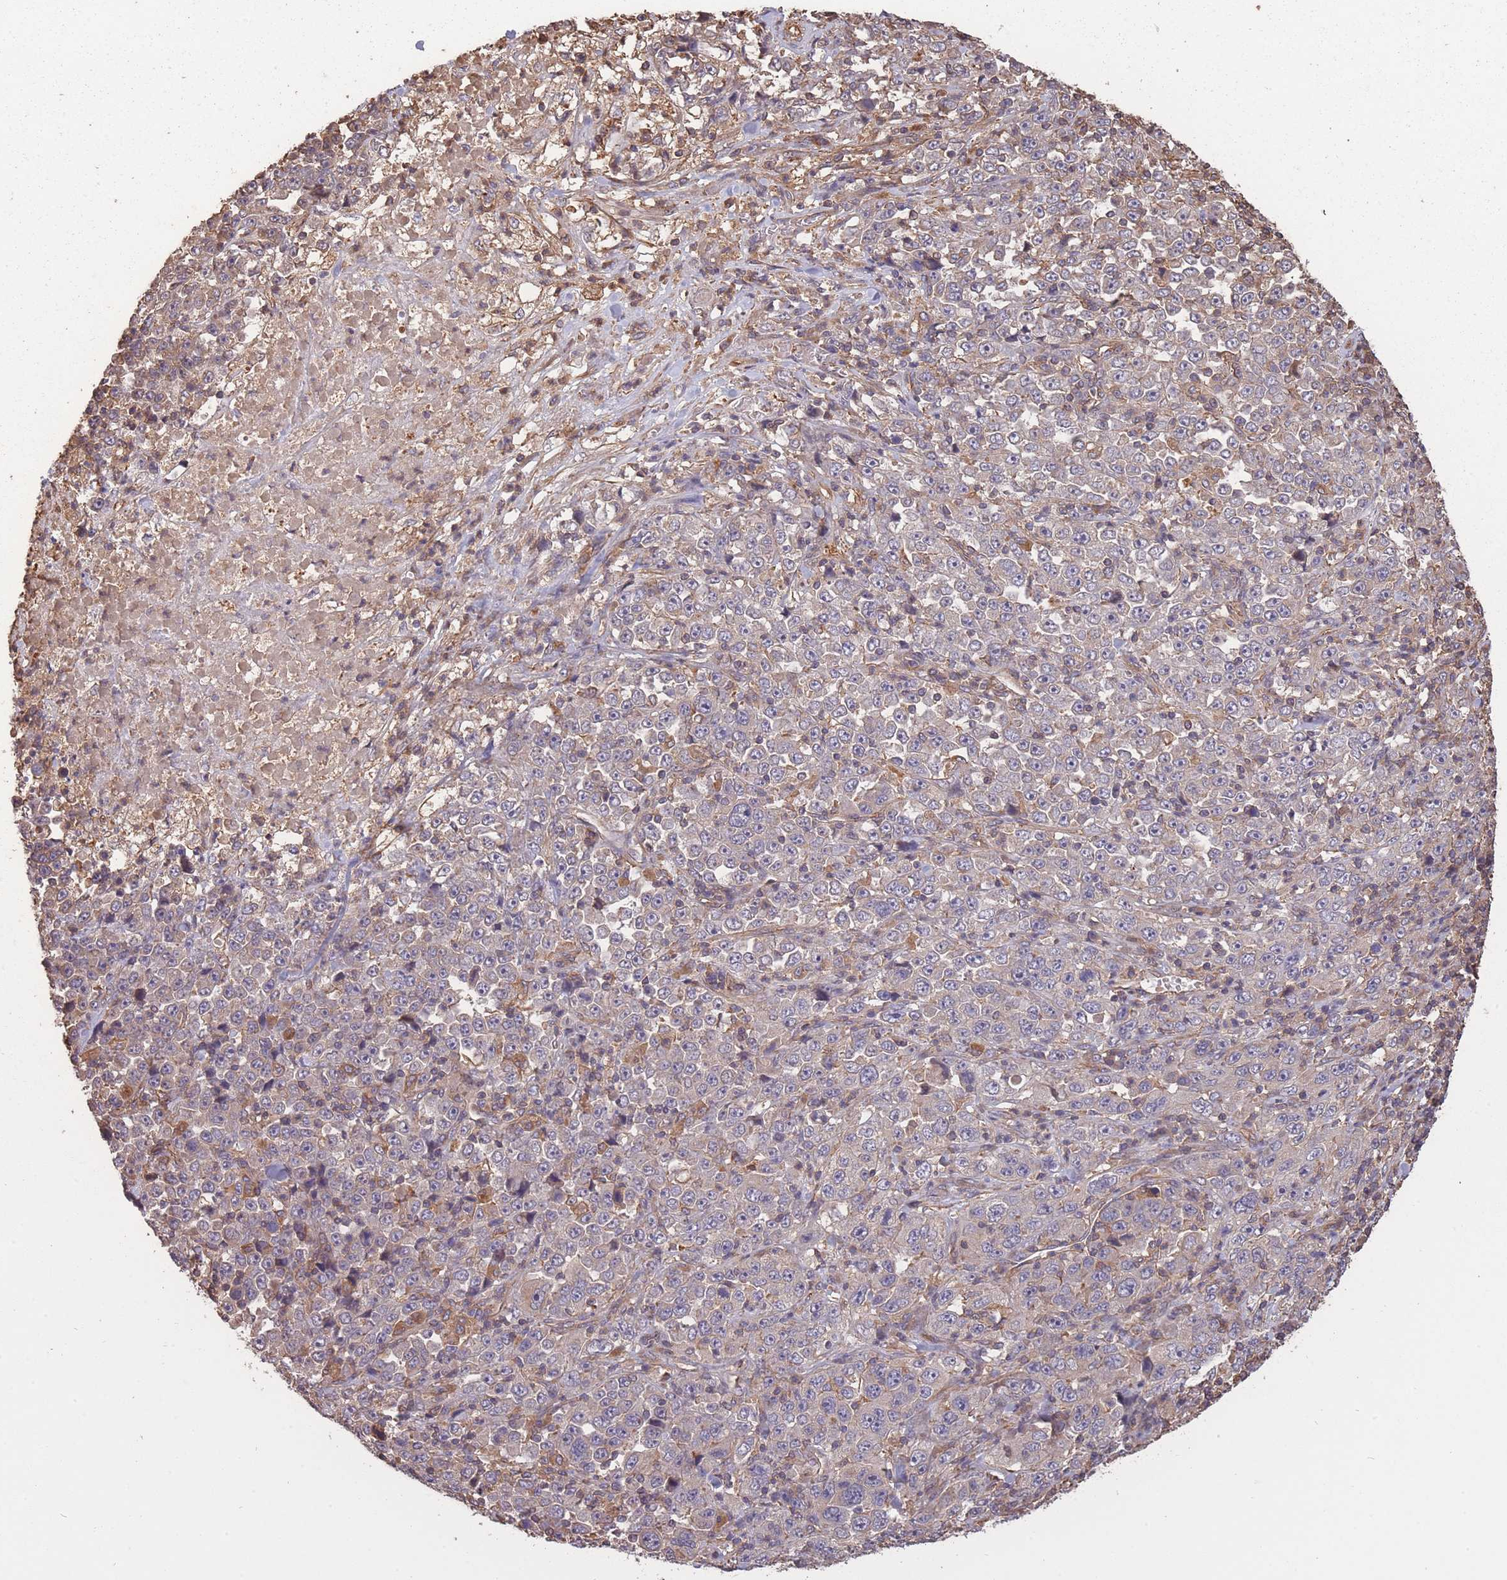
{"staining": {"intensity": "weak", "quantity": "<25%", "location": "cytoplasmic/membranous"}, "tissue": "stomach cancer", "cell_type": "Tumor cells", "image_type": "cancer", "snomed": [{"axis": "morphology", "description": "Normal tissue, NOS"}, {"axis": "morphology", "description": "Adenocarcinoma, NOS"}, {"axis": "topography", "description": "Stomach, upper"}, {"axis": "topography", "description": "Stomach"}], "caption": "Stomach cancer was stained to show a protein in brown. There is no significant expression in tumor cells.", "gene": "ARMH3", "patient": {"sex": "male", "age": 59}}